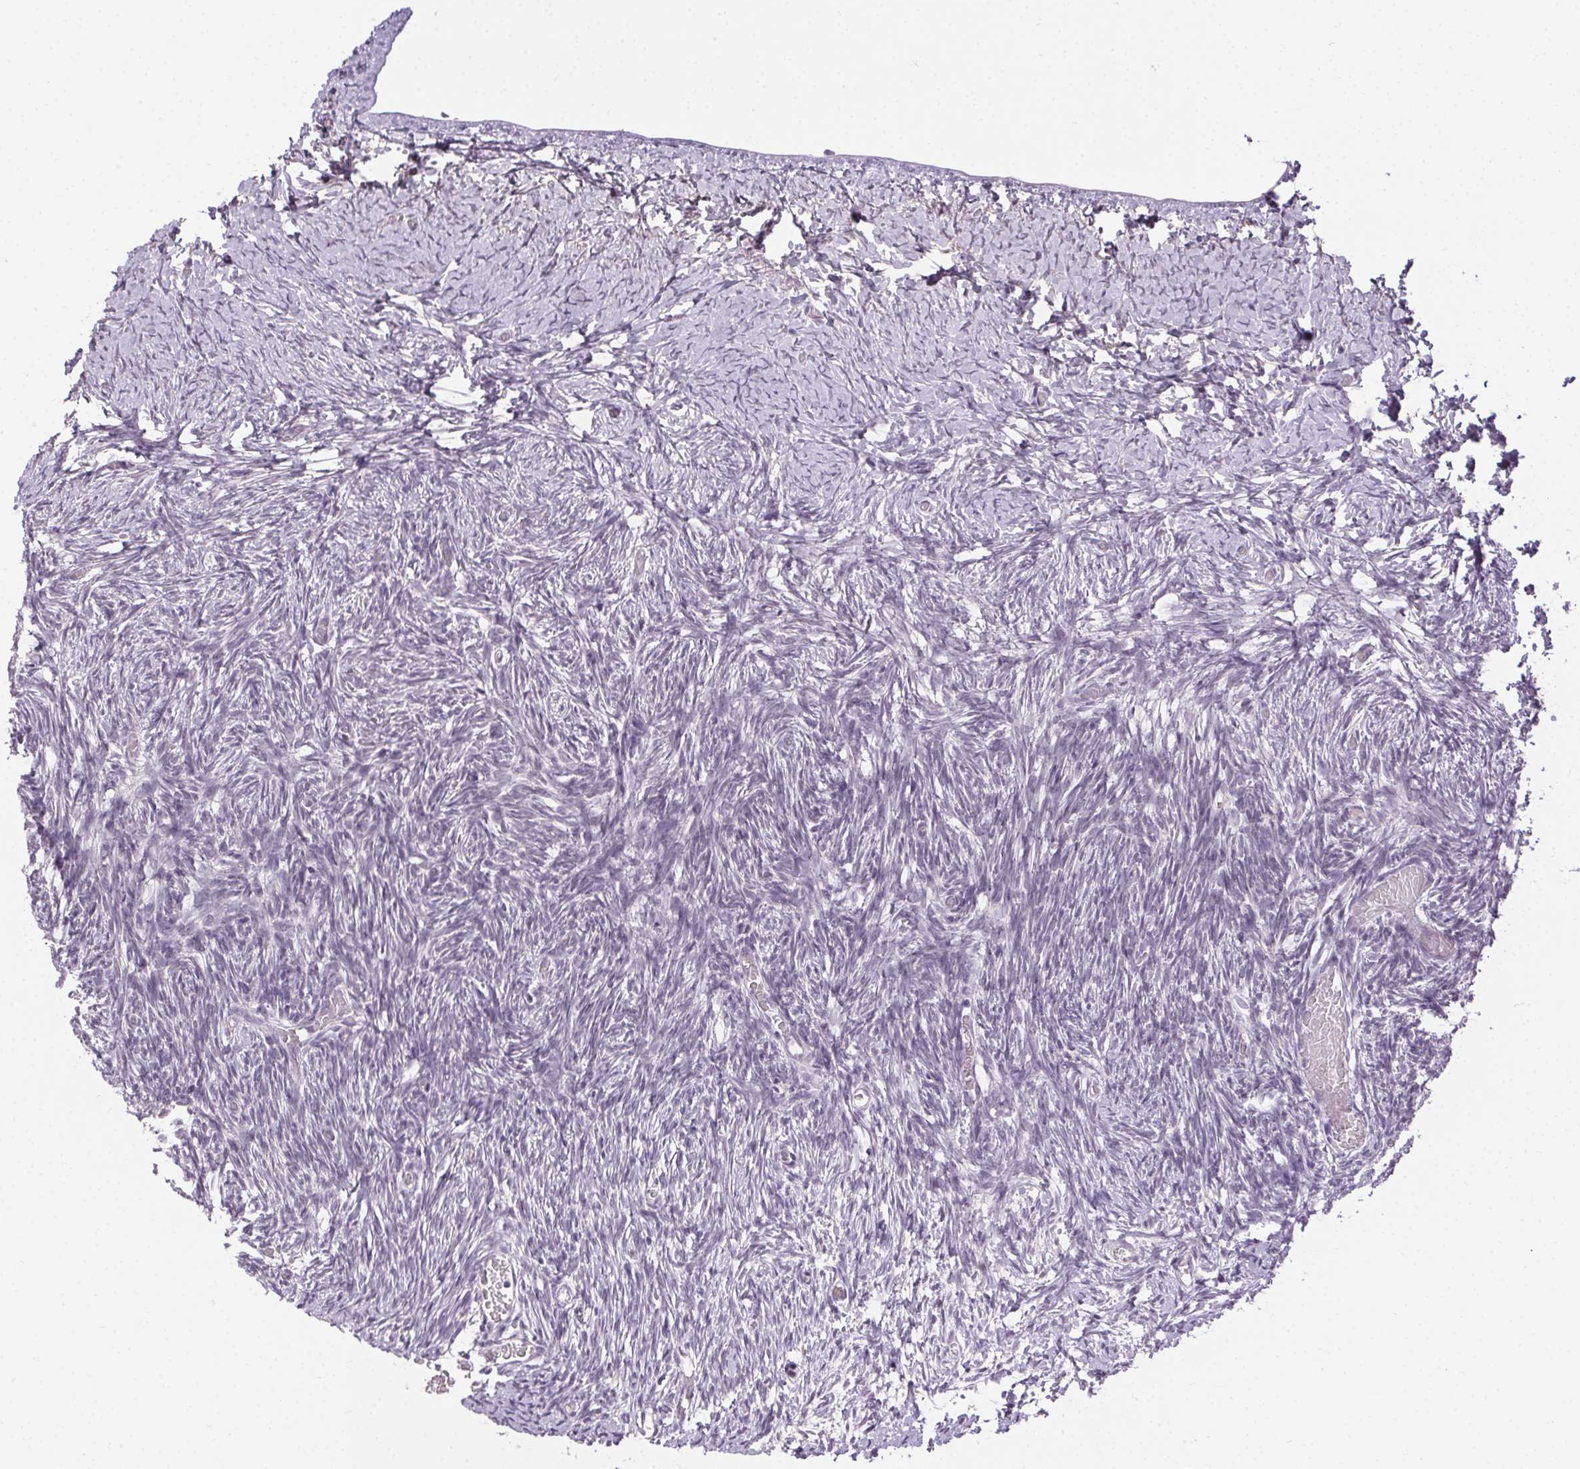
{"staining": {"intensity": "weak", "quantity": "25%-75%", "location": "nuclear"}, "tissue": "ovary", "cell_type": "Follicle cells", "image_type": "normal", "snomed": [{"axis": "morphology", "description": "Normal tissue, NOS"}, {"axis": "topography", "description": "Ovary"}], "caption": "Immunohistochemical staining of normal human ovary displays weak nuclear protein expression in about 25%-75% of follicle cells.", "gene": "FAM168A", "patient": {"sex": "female", "age": 39}}